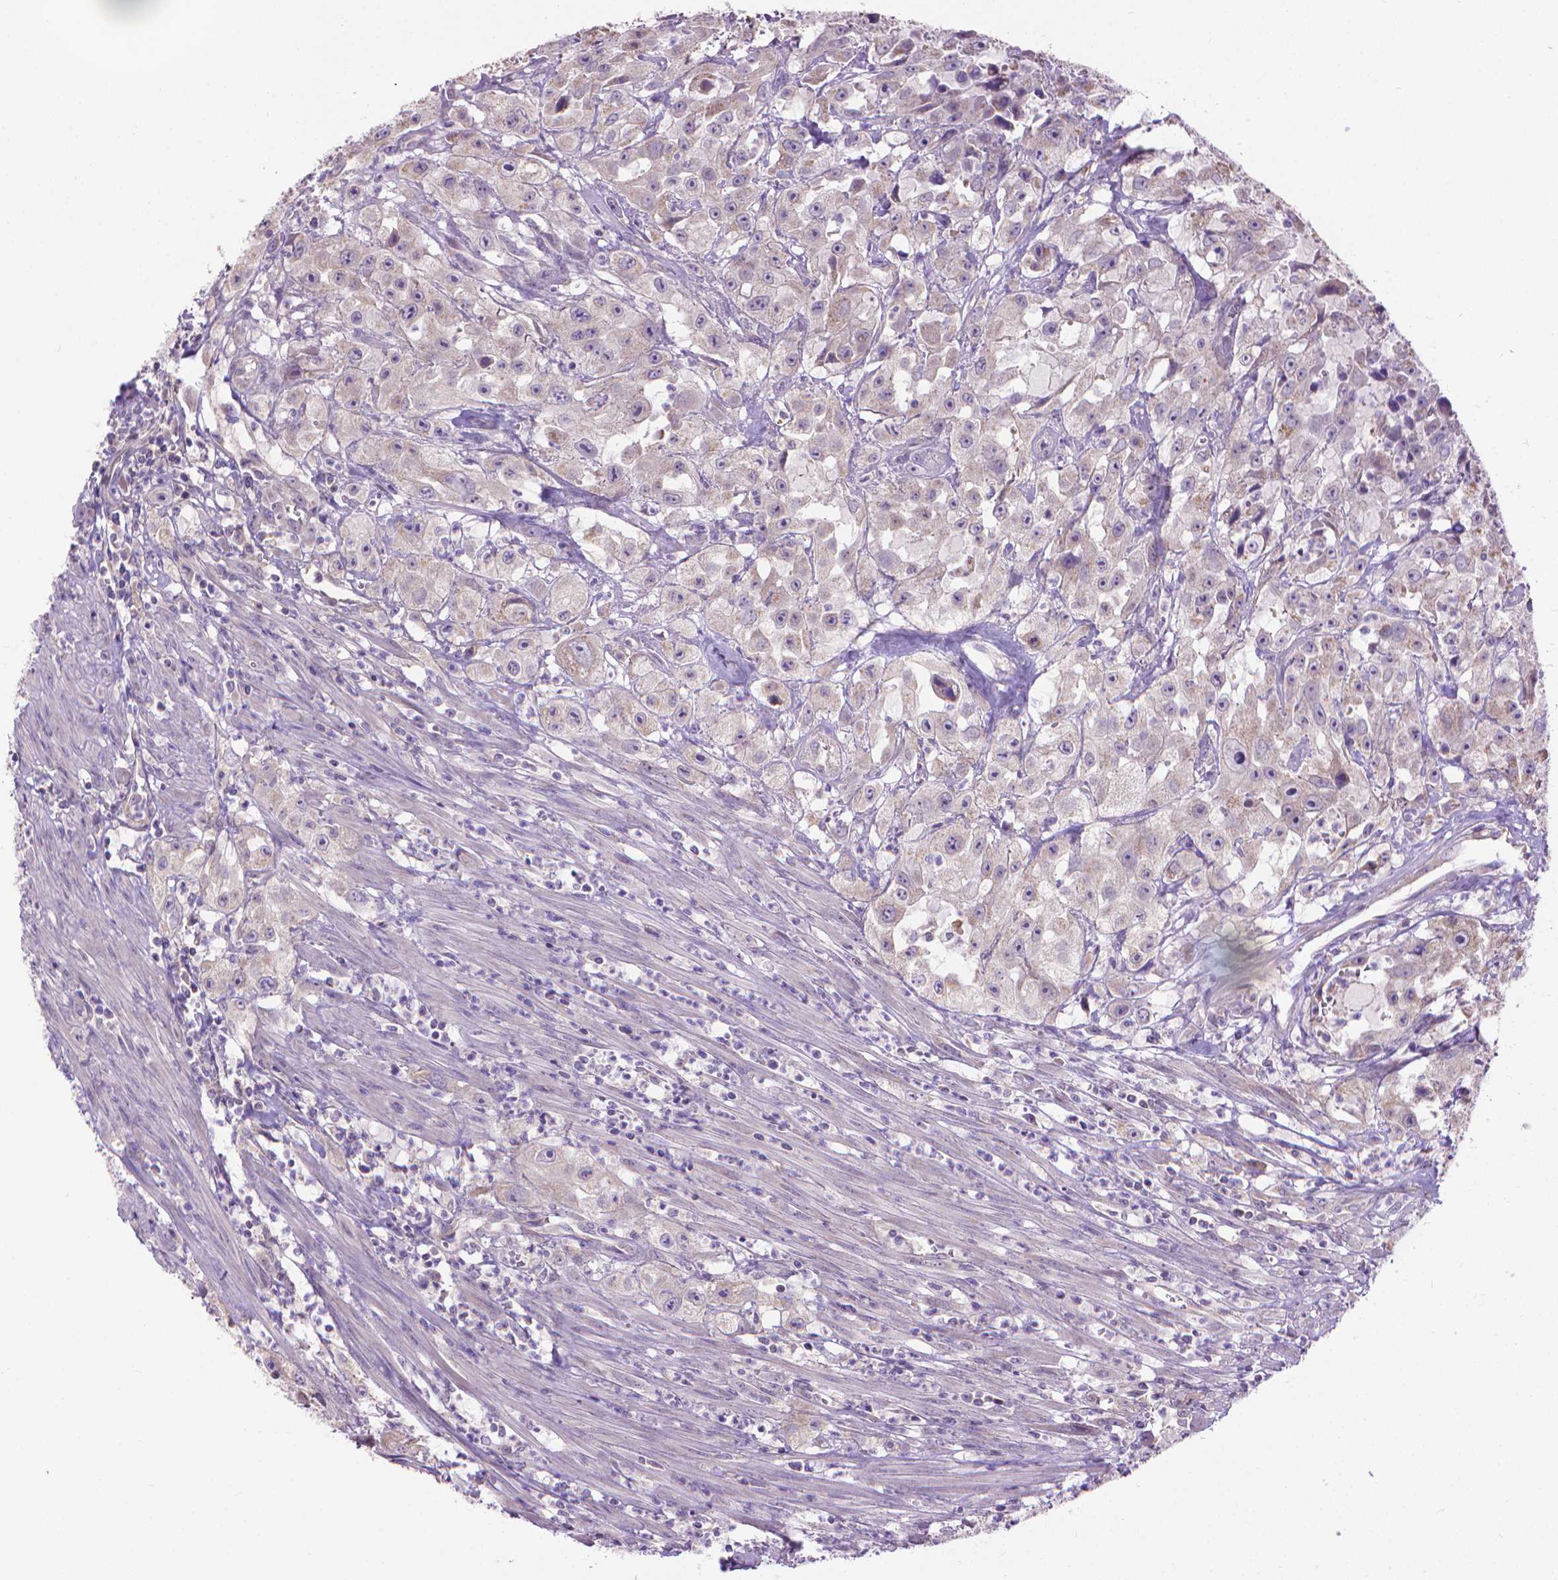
{"staining": {"intensity": "negative", "quantity": "none", "location": "none"}, "tissue": "urothelial cancer", "cell_type": "Tumor cells", "image_type": "cancer", "snomed": [{"axis": "morphology", "description": "Urothelial carcinoma, High grade"}, {"axis": "topography", "description": "Urinary bladder"}], "caption": "IHC photomicrograph of human urothelial carcinoma (high-grade) stained for a protein (brown), which exhibits no positivity in tumor cells.", "gene": "SYN1", "patient": {"sex": "male", "age": 79}}